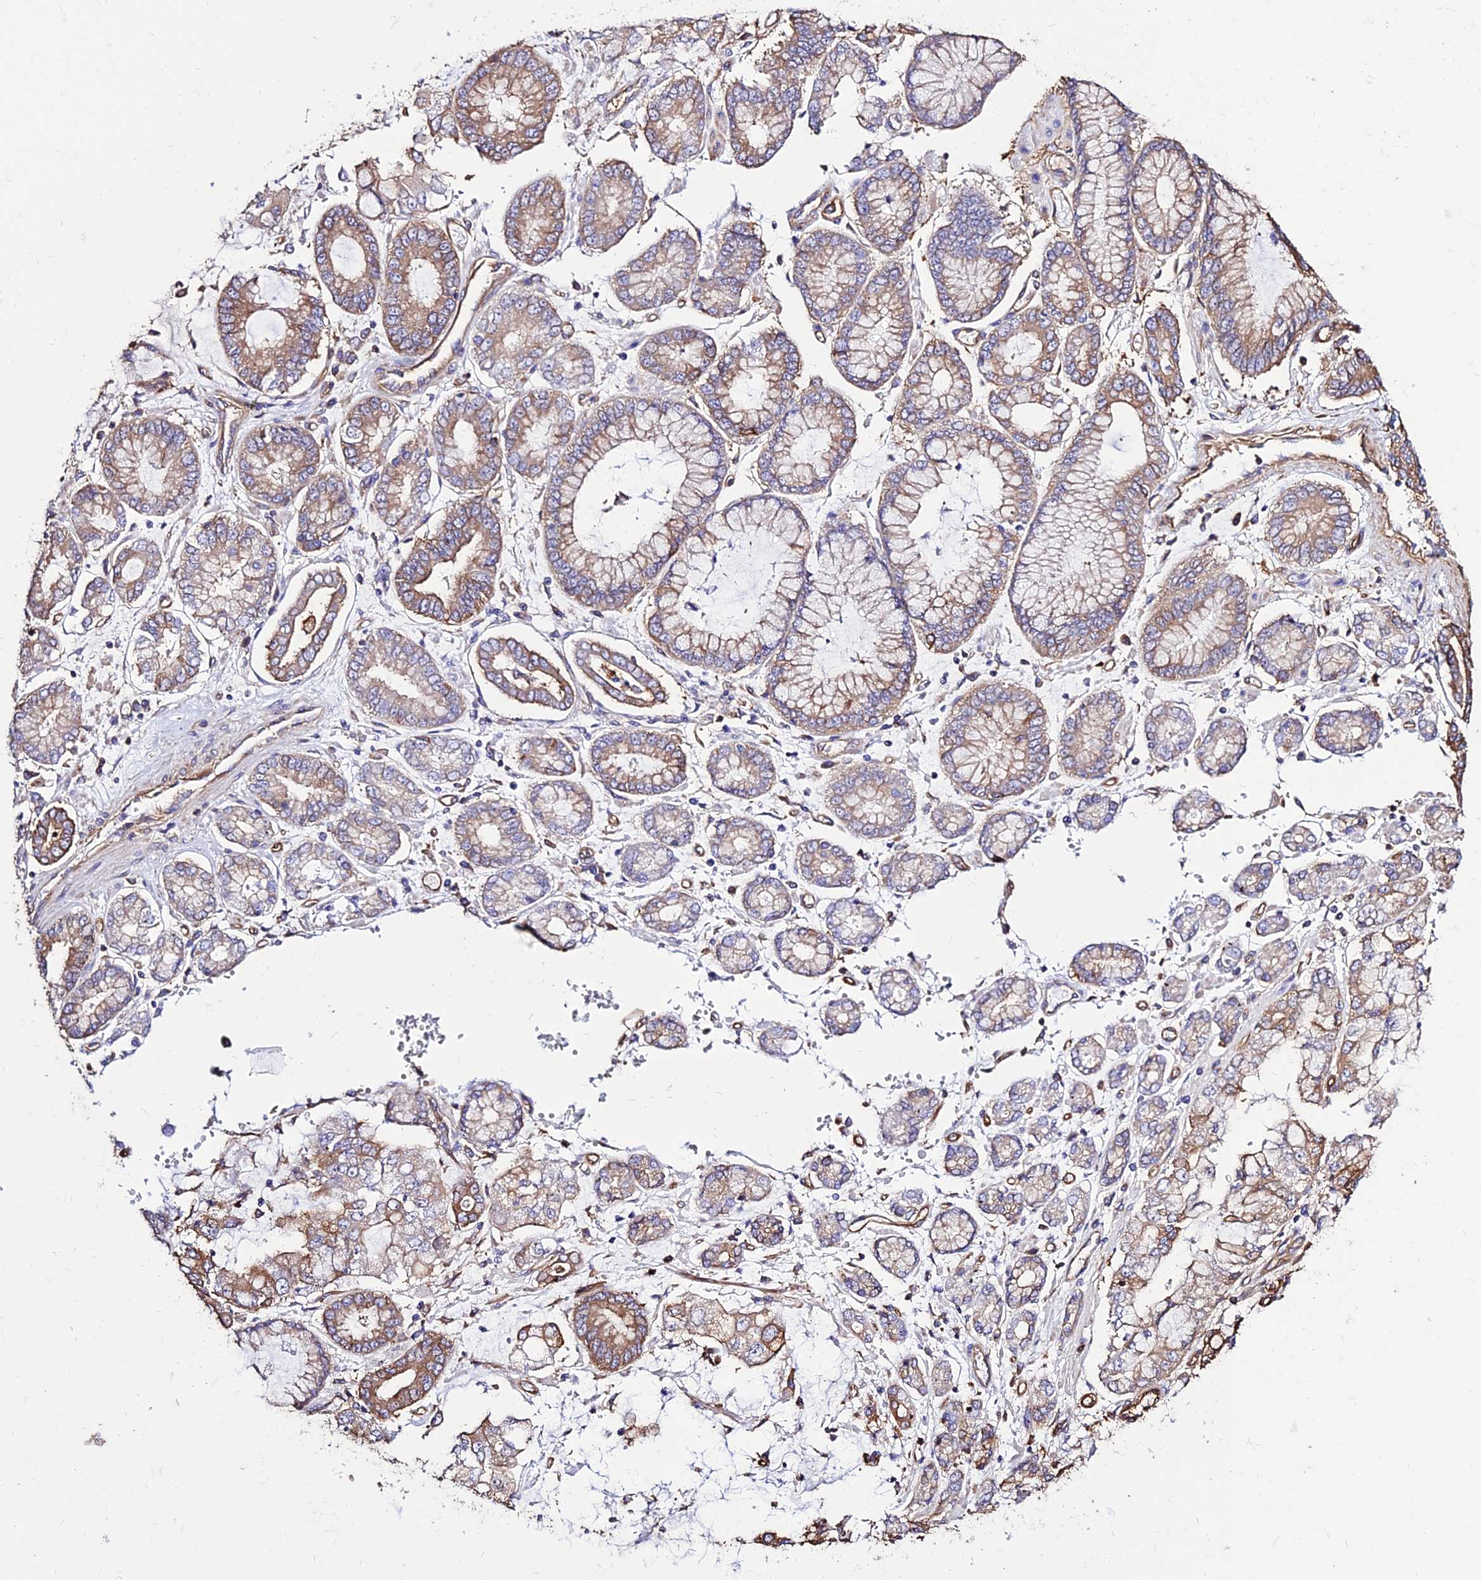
{"staining": {"intensity": "moderate", "quantity": "25%-75%", "location": "cytoplasmic/membranous"}, "tissue": "stomach cancer", "cell_type": "Tumor cells", "image_type": "cancer", "snomed": [{"axis": "morphology", "description": "Adenocarcinoma, NOS"}, {"axis": "topography", "description": "Stomach"}], "caption": "Immunohistochemical staining of human stomach cancer (adenocarcinoma) displays medium levels of moderate cytoplasmic/membranous protein expression in about 25%-75% of tumor cells.", "gene": "TUBA3D", "patient": {"sex": "male", "age": 76}}